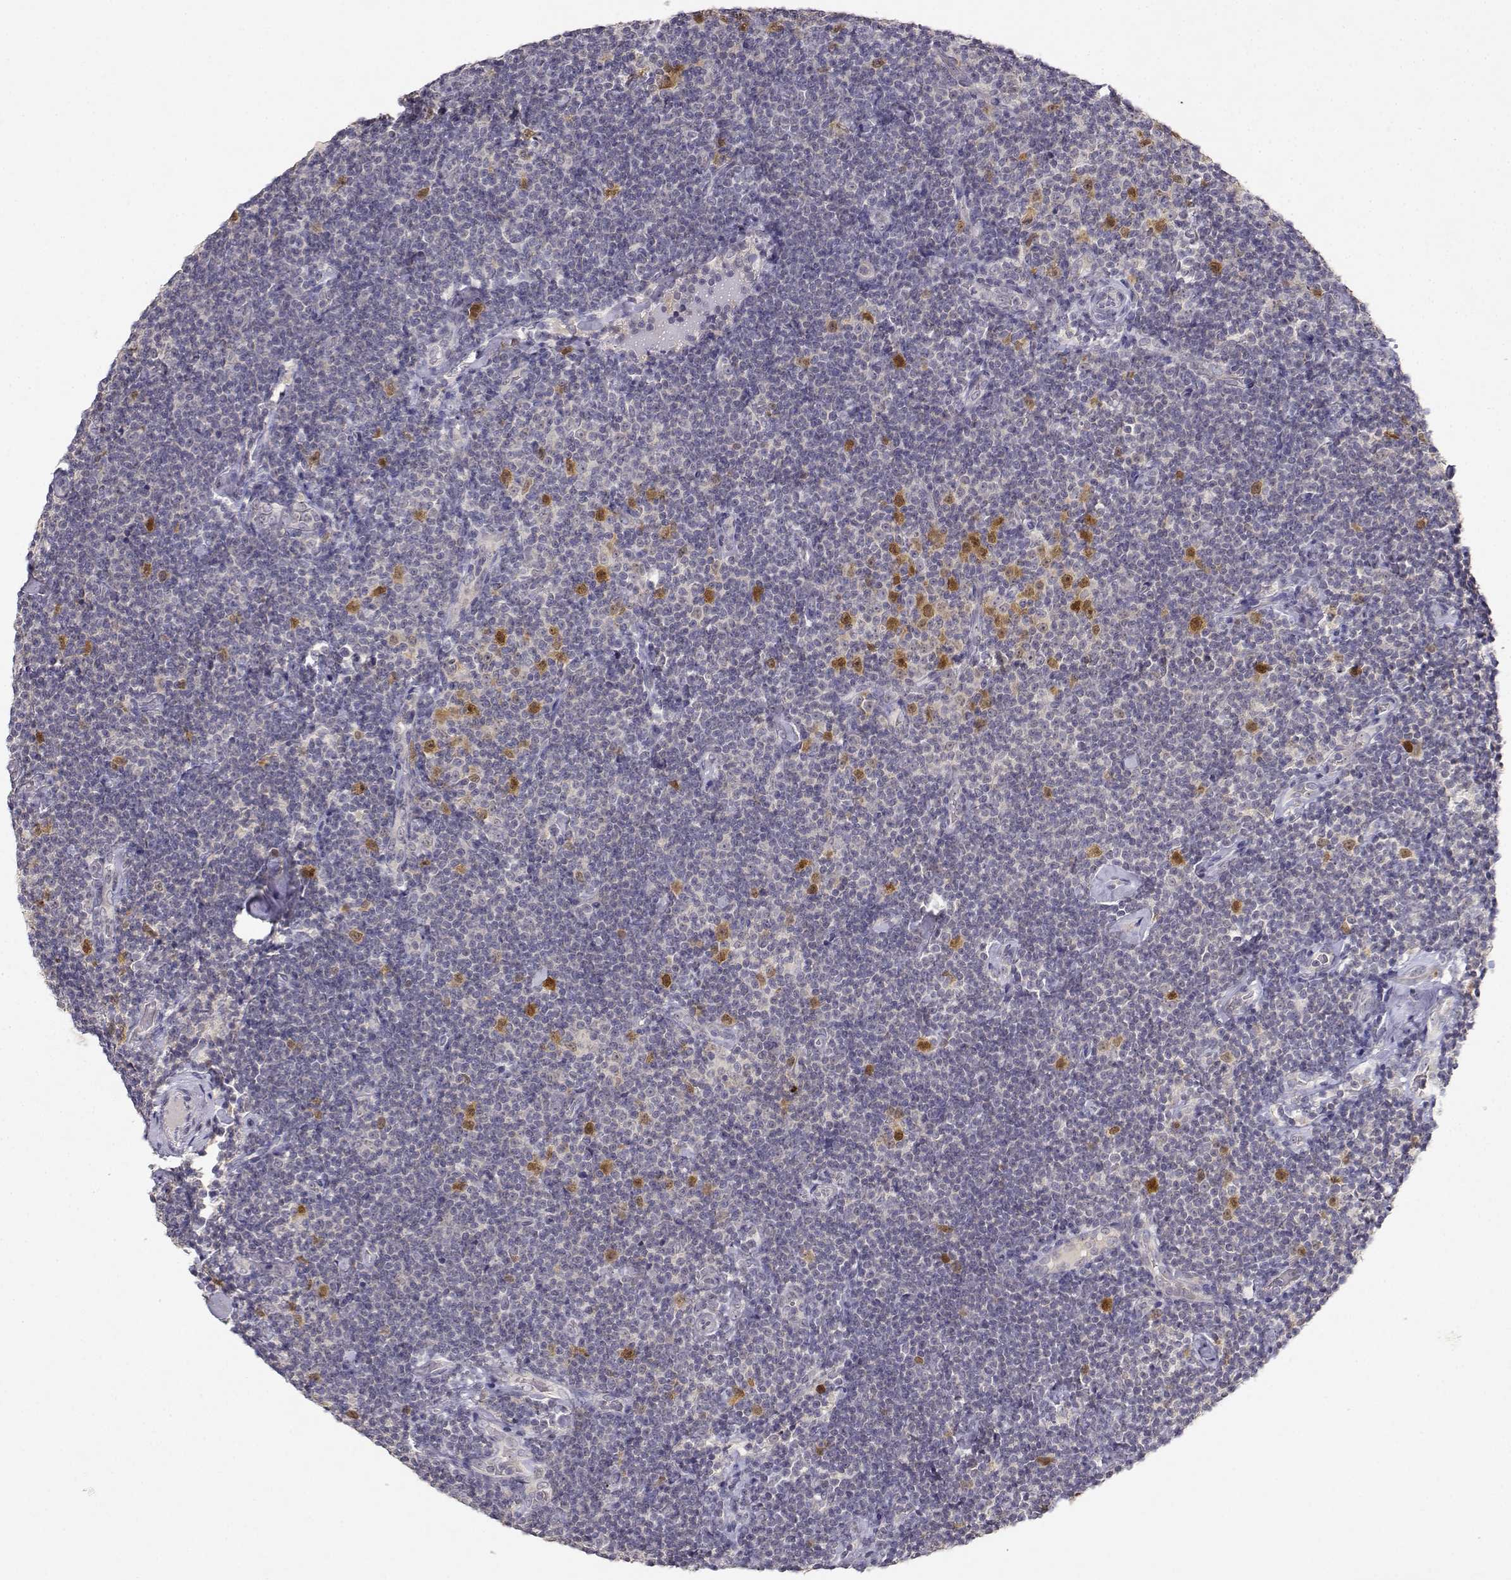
{"staining": {"intensity": "negative", "quantity": "none", "location": "none"}, "tissue": "lymphoma", "cell_type": "Tumor cells", "image_type": "cancer", "snomed": [{"axis": "morphology", "description": "Malignant lymphoma, non-Hodgkin's type, Low grade"}, {"axis": "topography", "description": "Lymph node"}], "caption": "An IHC image of malignant lymphoma, non-Hodgkin's type (low-grade) is shown. There is no staining in tumor cells of malignant lymphoma, non-Hodgkin's type (low-grade).", "gene": "RAD51", "patient": {"sex": "male", "age": 81}}